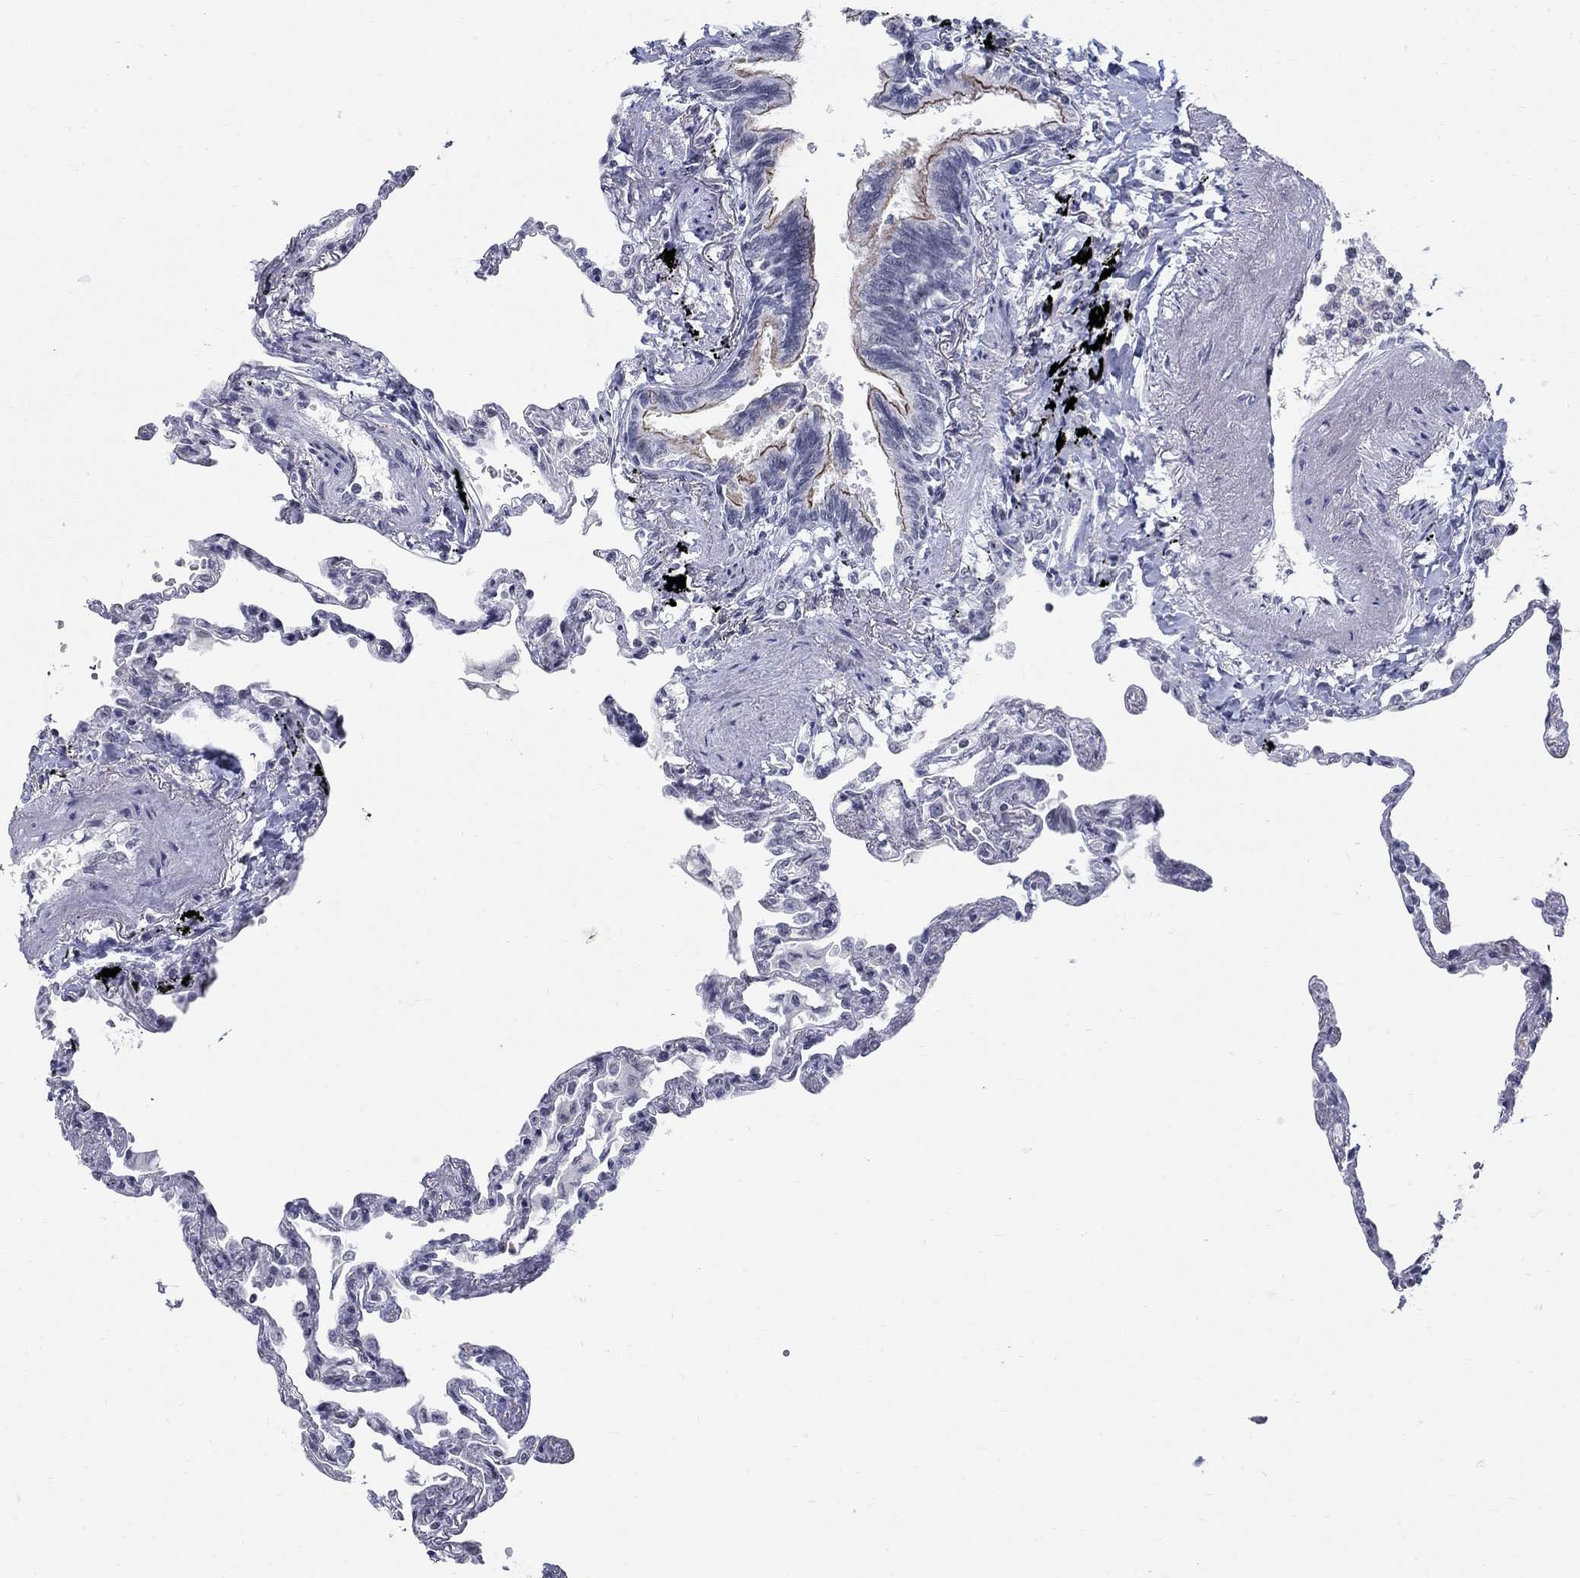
{"staining": {"intensity": "negative", "quantity": "none", "location": "none"}, "tissue": "lung", "cell_type": "Alveolar cells", "image_type": "normal", "snomed": [{"axis": "morphology", "description": "Normal tissue, NOS"}, {"axis": "topography", "description": "Lung"}], "caption": "A high-resolution micrograph shows immunohistochemistry (IHC) staining of benign lung, which demonstrates no significant expression in alveolar cells. (DAB immunohistochemistry (IHC), high magnification).", "gene": "BHLHE22", "patient": {"sex": "male", "age": 78}}